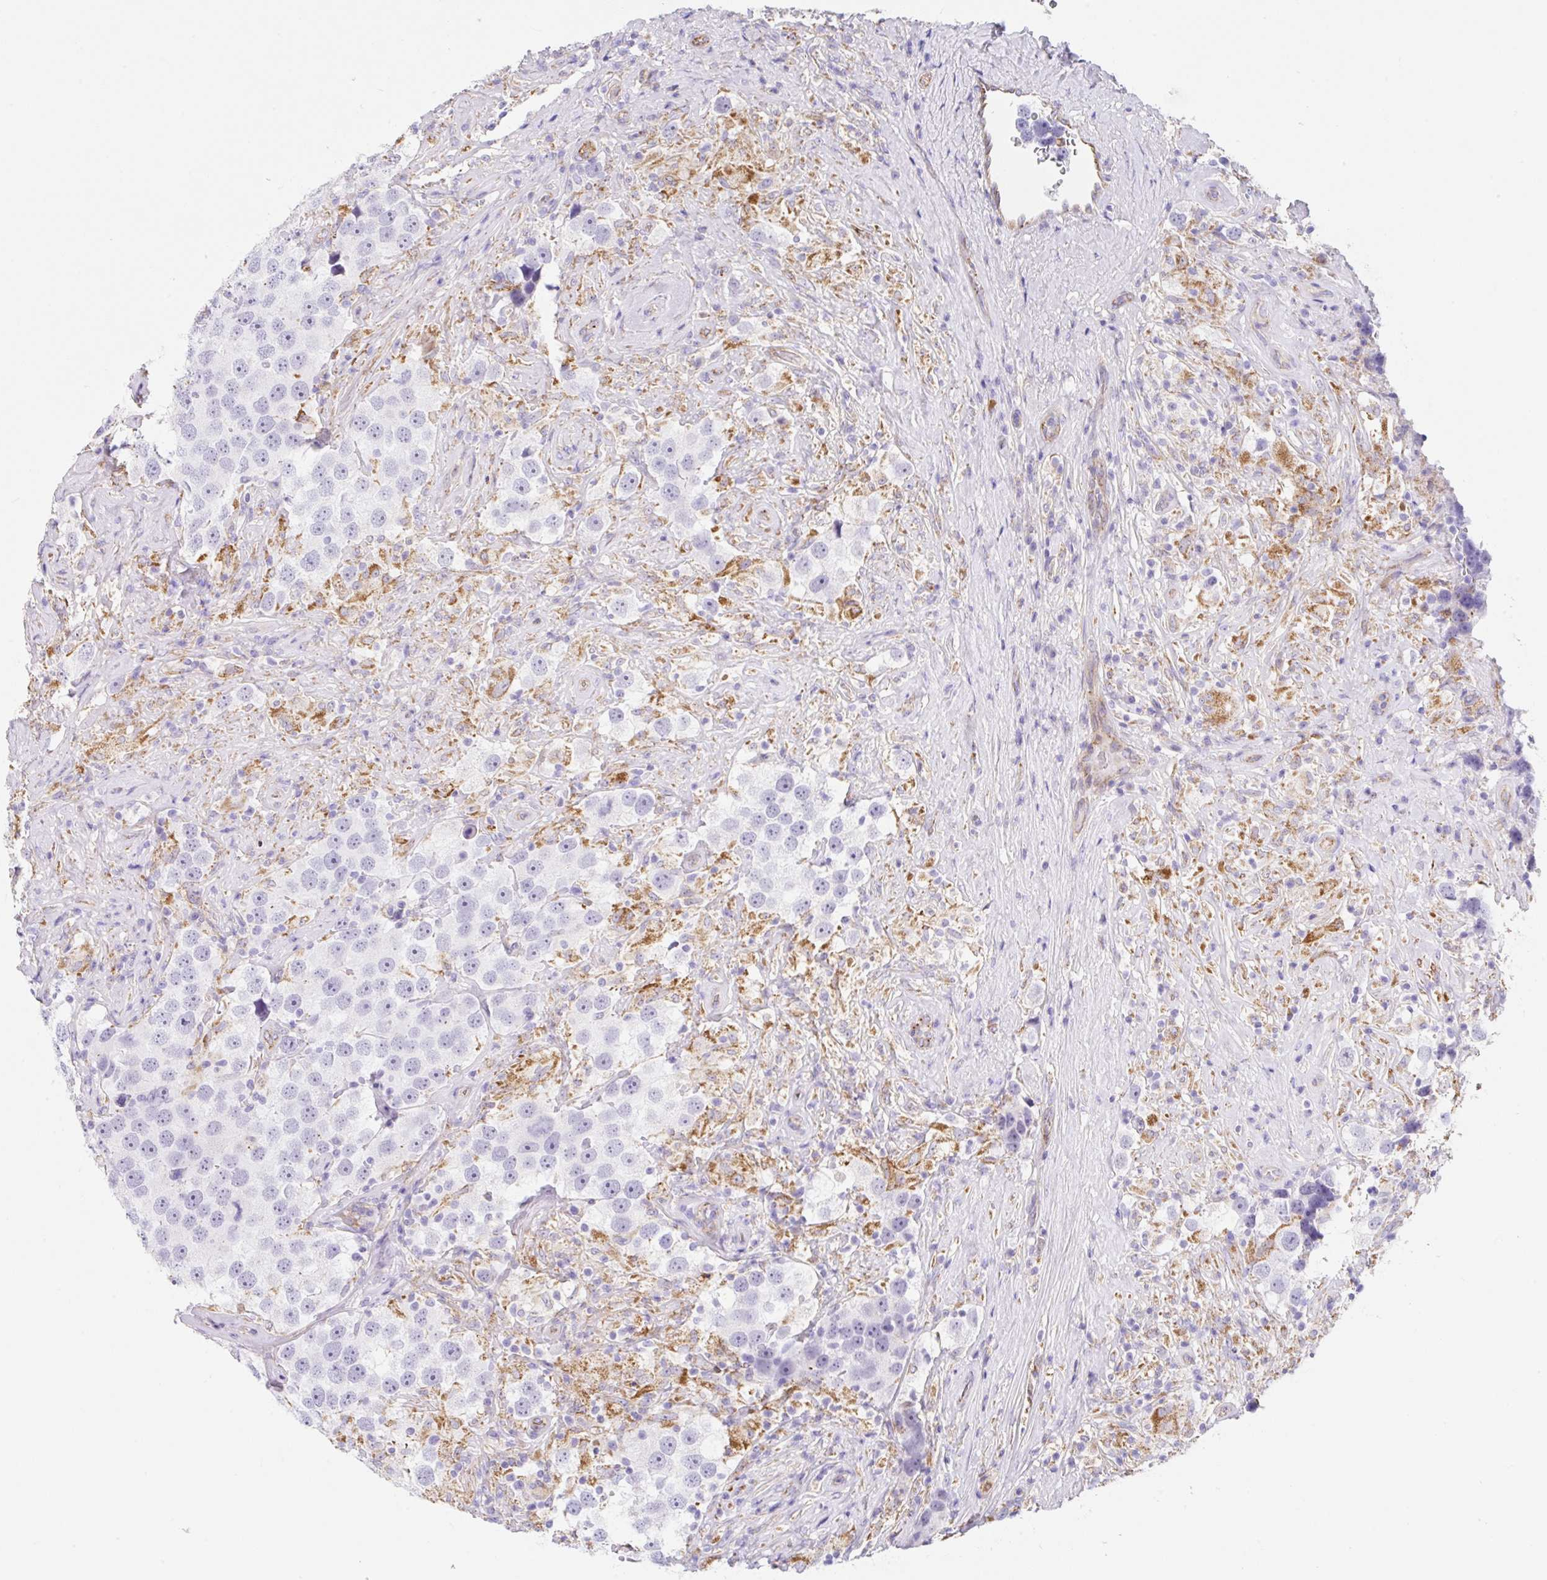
{"staining": {"intensity": "negative", "quantity": "none", "location": "none"}, "tissue": "testis cancer", "cell_type": "Tumor cells", "image_type": "cancer", "snomed": [{"axis": "morphology", "description": "Seminoma, NOS"}, {"axis": "topography", "description": "Testis"}], "caption": "Tumor cells show no significant protein staining in testis cancer.", "gene": "DKK4", "patient": {"sex": "male", "age": 49}}